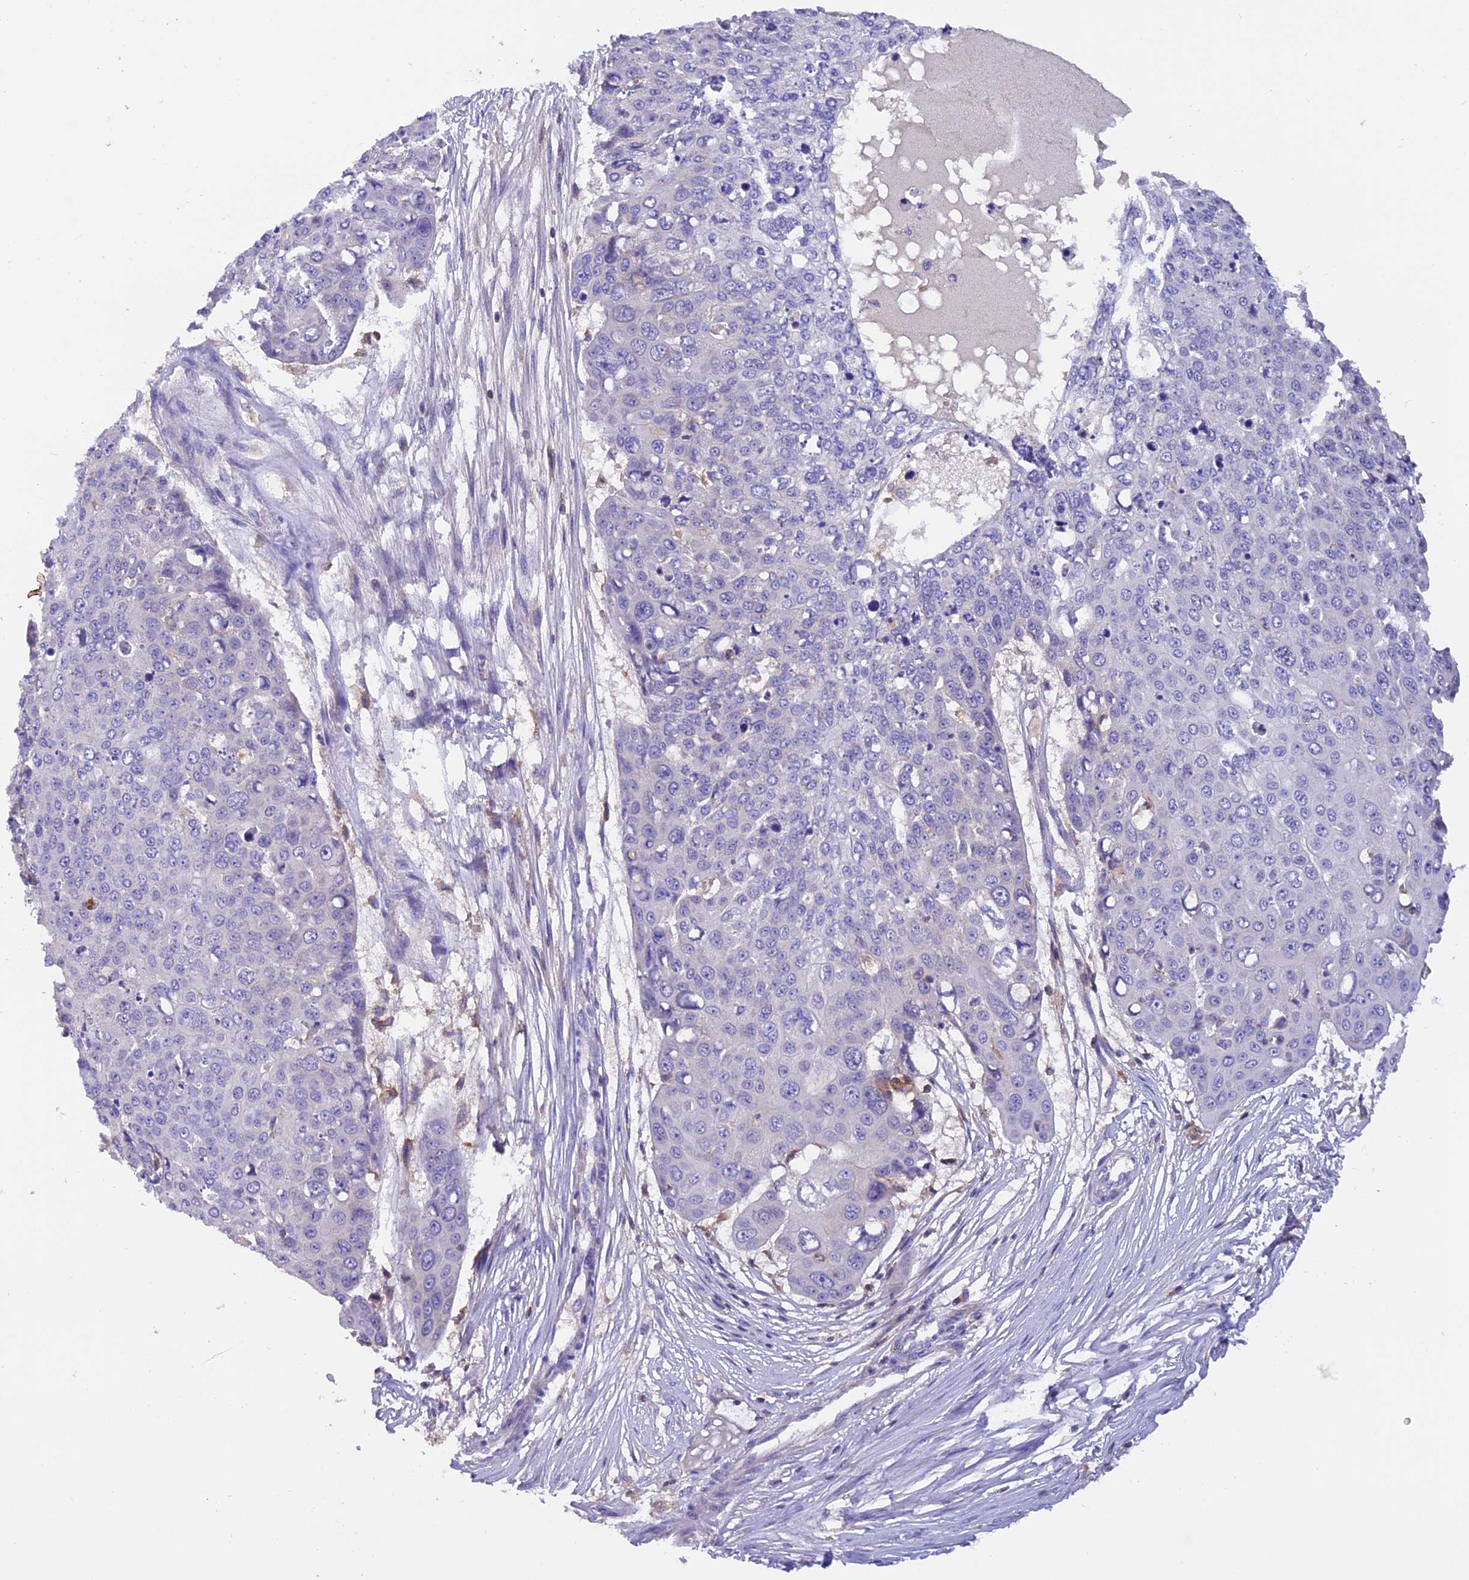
{"staining": {"intensity": "negative", "quantity": "none", "location": "none"}, "tissue": "skin cancer", "cell_type": "Tumor cells", "image_type": "cancer", "snomed": [{"axis": "morphology", "description": "Squamous cell carcinoma, NOS"}, {"axis": "topography", "description": "Skin"}], "caption": "High power microscopy photomicrograph of an immunohistochemistry image of skin cancer (squamous cell carcinoma), revealing no significant positivity in tumor cells.", "gene": "LPXN", "patient": {"sex": "male", "age": 71}}